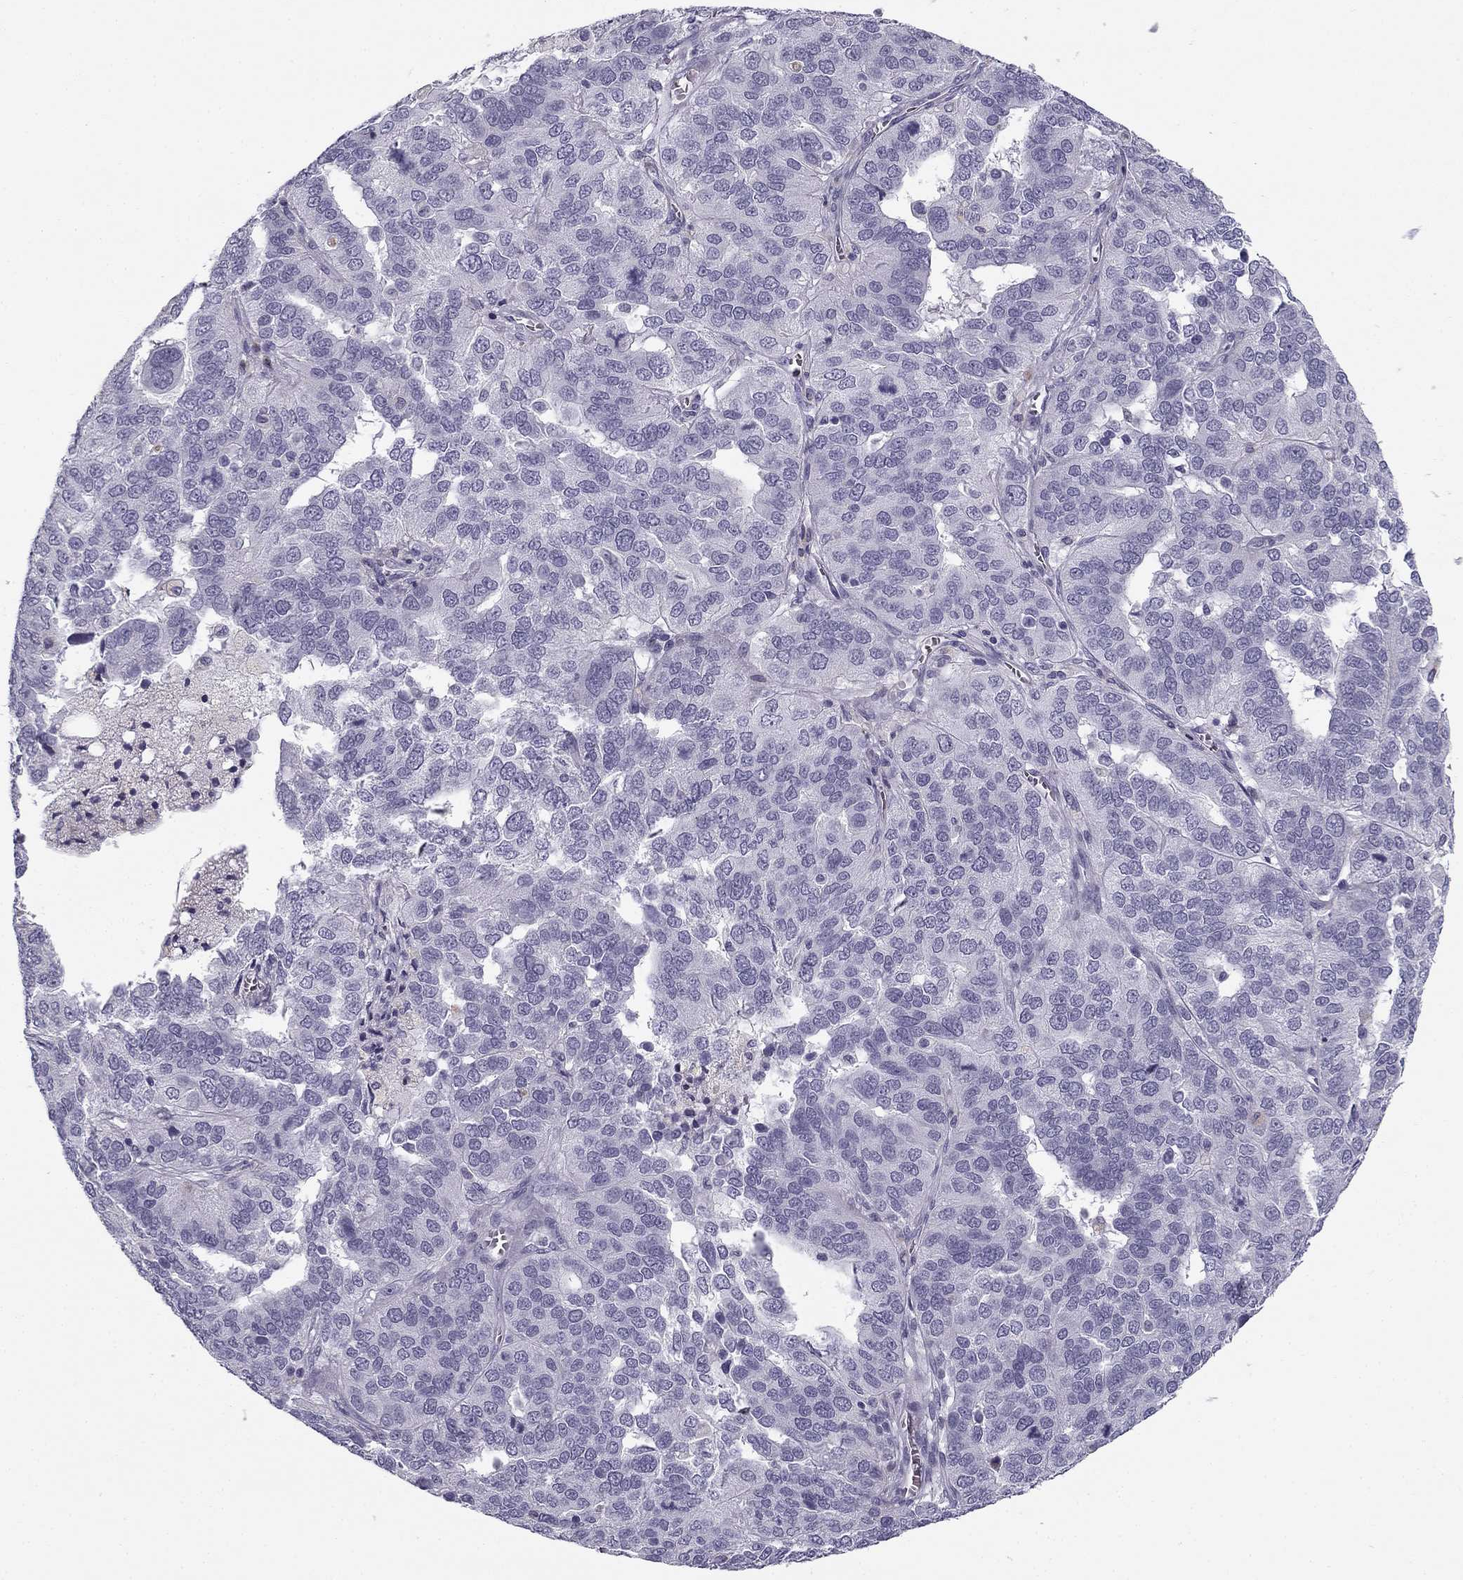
{"staining": {"intensity": "negative", "quantity": "none", "location": "none"}, "tissue": "ovarian cancer", "cell_type": "Tumor cells", "image_type": "cancer", "snomed": [{"axis": "morphology", "description": "Carcinoma, endometroid"}, {"axis": "topography", "description": "Soft tissue"}, {"axis": "topography", "description": "Ovary"}], "caption": "This is an IHC image of ovarian endometroid carcinoma. There is no positivity in tumor cells.", "gene": "MC5R", "patient": {"sex": "female", "age": 52}}